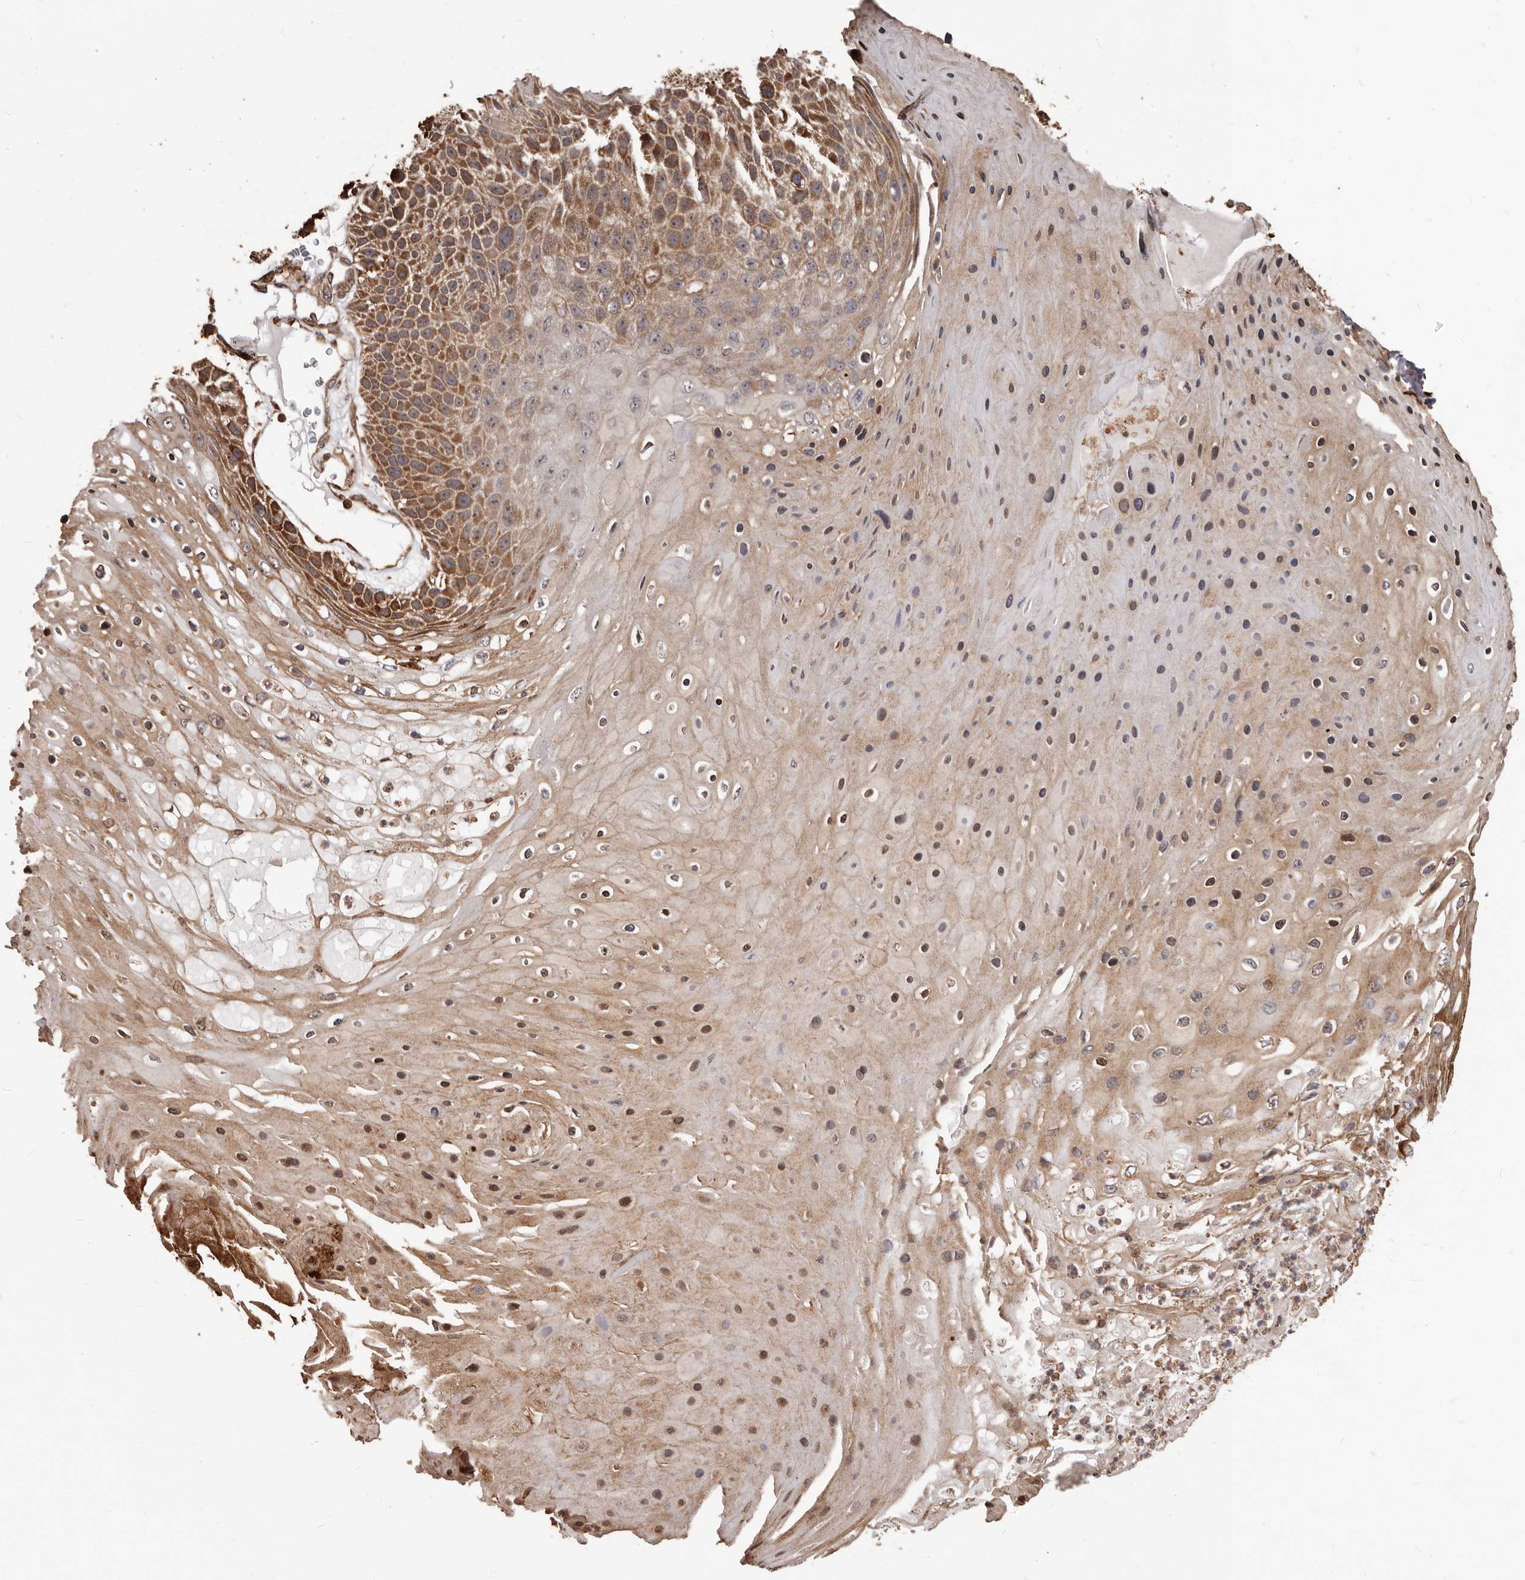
{"staining": {"intensity": "moderate", "quantity": "25%-75%", "location": "cytoplasmic/membranous"}, "tissue": "skin cancer", "cell_type": "Tumor cells", "image_type": "cancer", "snomed": [{"axis": "morphology", "description": "Squamous cell carcinoma, NOS"}, {"axis": "topography", "description": "Skin"}], "caption": "Skin cancer stained for a protein (brown) exhibits moderate cytoplasmic/membranous positive expression in about 25%-75% of tumor cells.", "gene": "MTO1", "patient": {"sex": "female", "age": 88}}